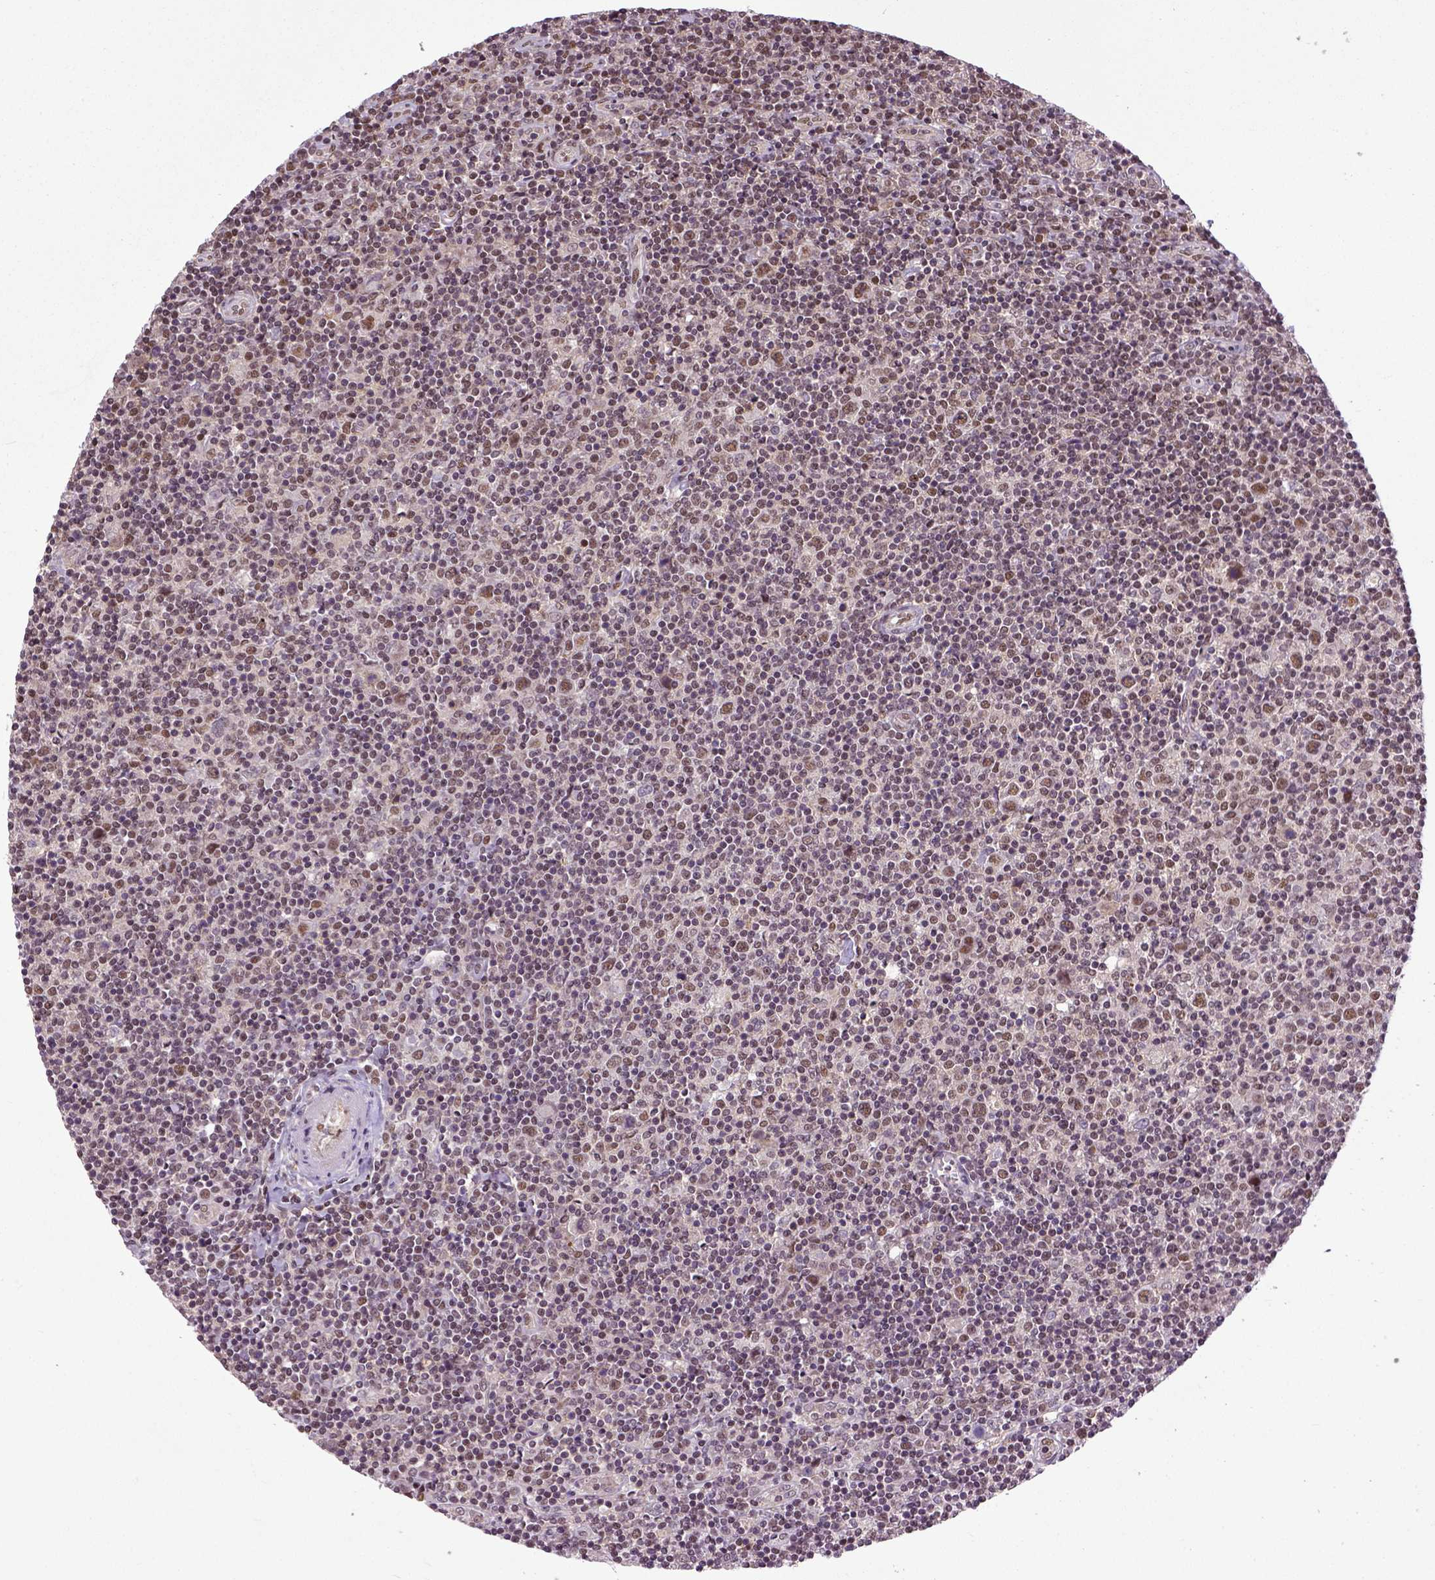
{"staining": {"intensity": "moderate", "quantity": ">75%", "location": "nuclear"}, "tissue": "lymphoma", "cell_type": "Tumor cells", "image_type": "cancer", "snomed": [{"axis": "morphology", "description": "Hodgkin's disease, NOS"}, {"axis": "topography", "description": "Lymph node"}], "caption": "Moderate nuclear positivity is seen in approximately >75% of tumor cells in Hodgkin's disease.", "gene": "UBA3", "patient": {"sex": "male", "age": 40}}